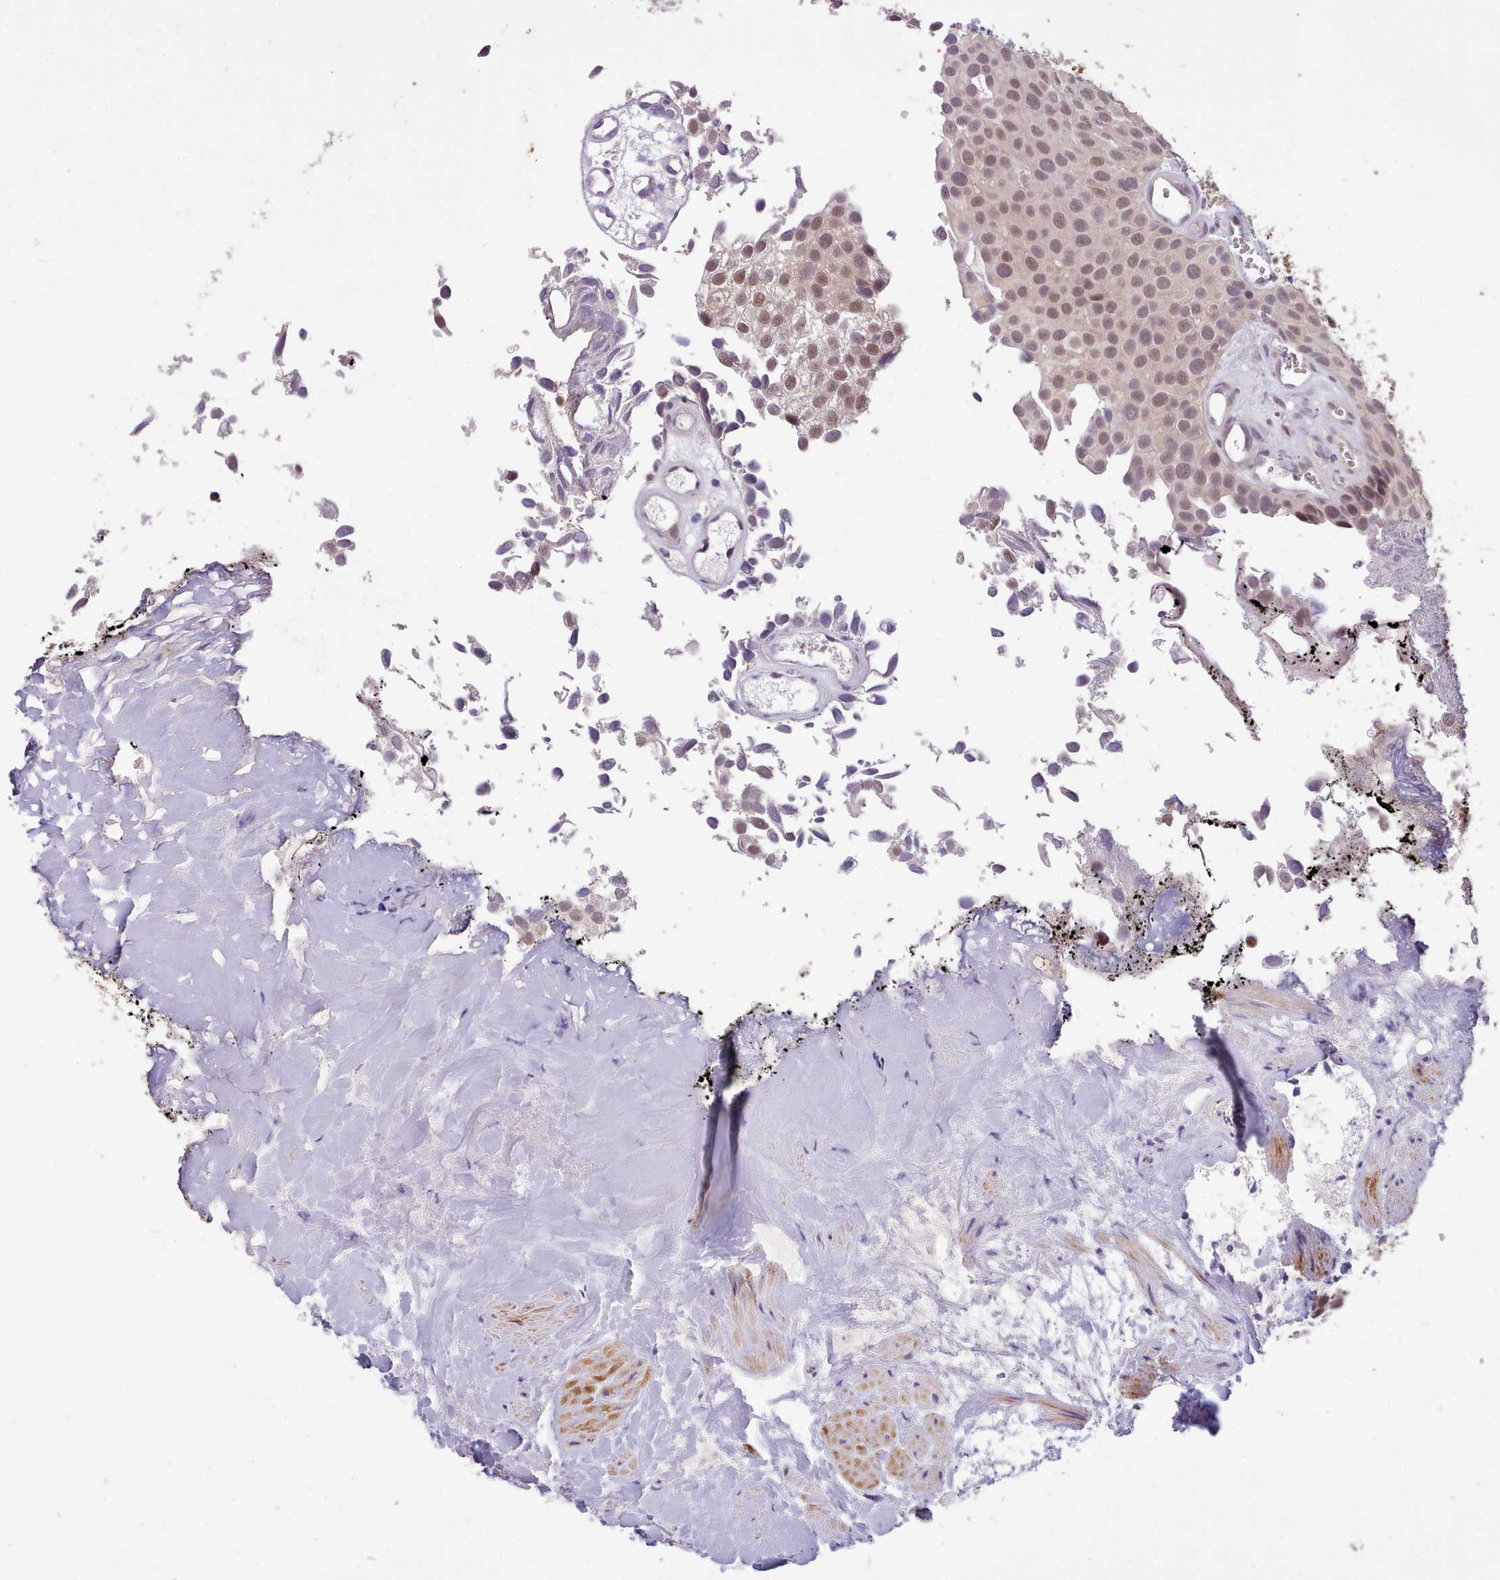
{"staining": {"intensity": "moderate", "quantity": ">75%", "location": "nuclear"}, "tissue": "urothelial cancer", "cell_type": "Tumor cells", "image_type": "cancer", "snomed": [{"axis": "morphology", "description": "Urothelial carcinoma, Low grade"}, {"axis": "topography", "description": "Urinary bladder"}], "caption": "A micrograph of human low-grade urothelial carcinoma stained for a protein reveals moderate nuclear brown staining in tumor cells.", "gene": "ZNF607", "patient": {"sex": "male", "age": 88}}